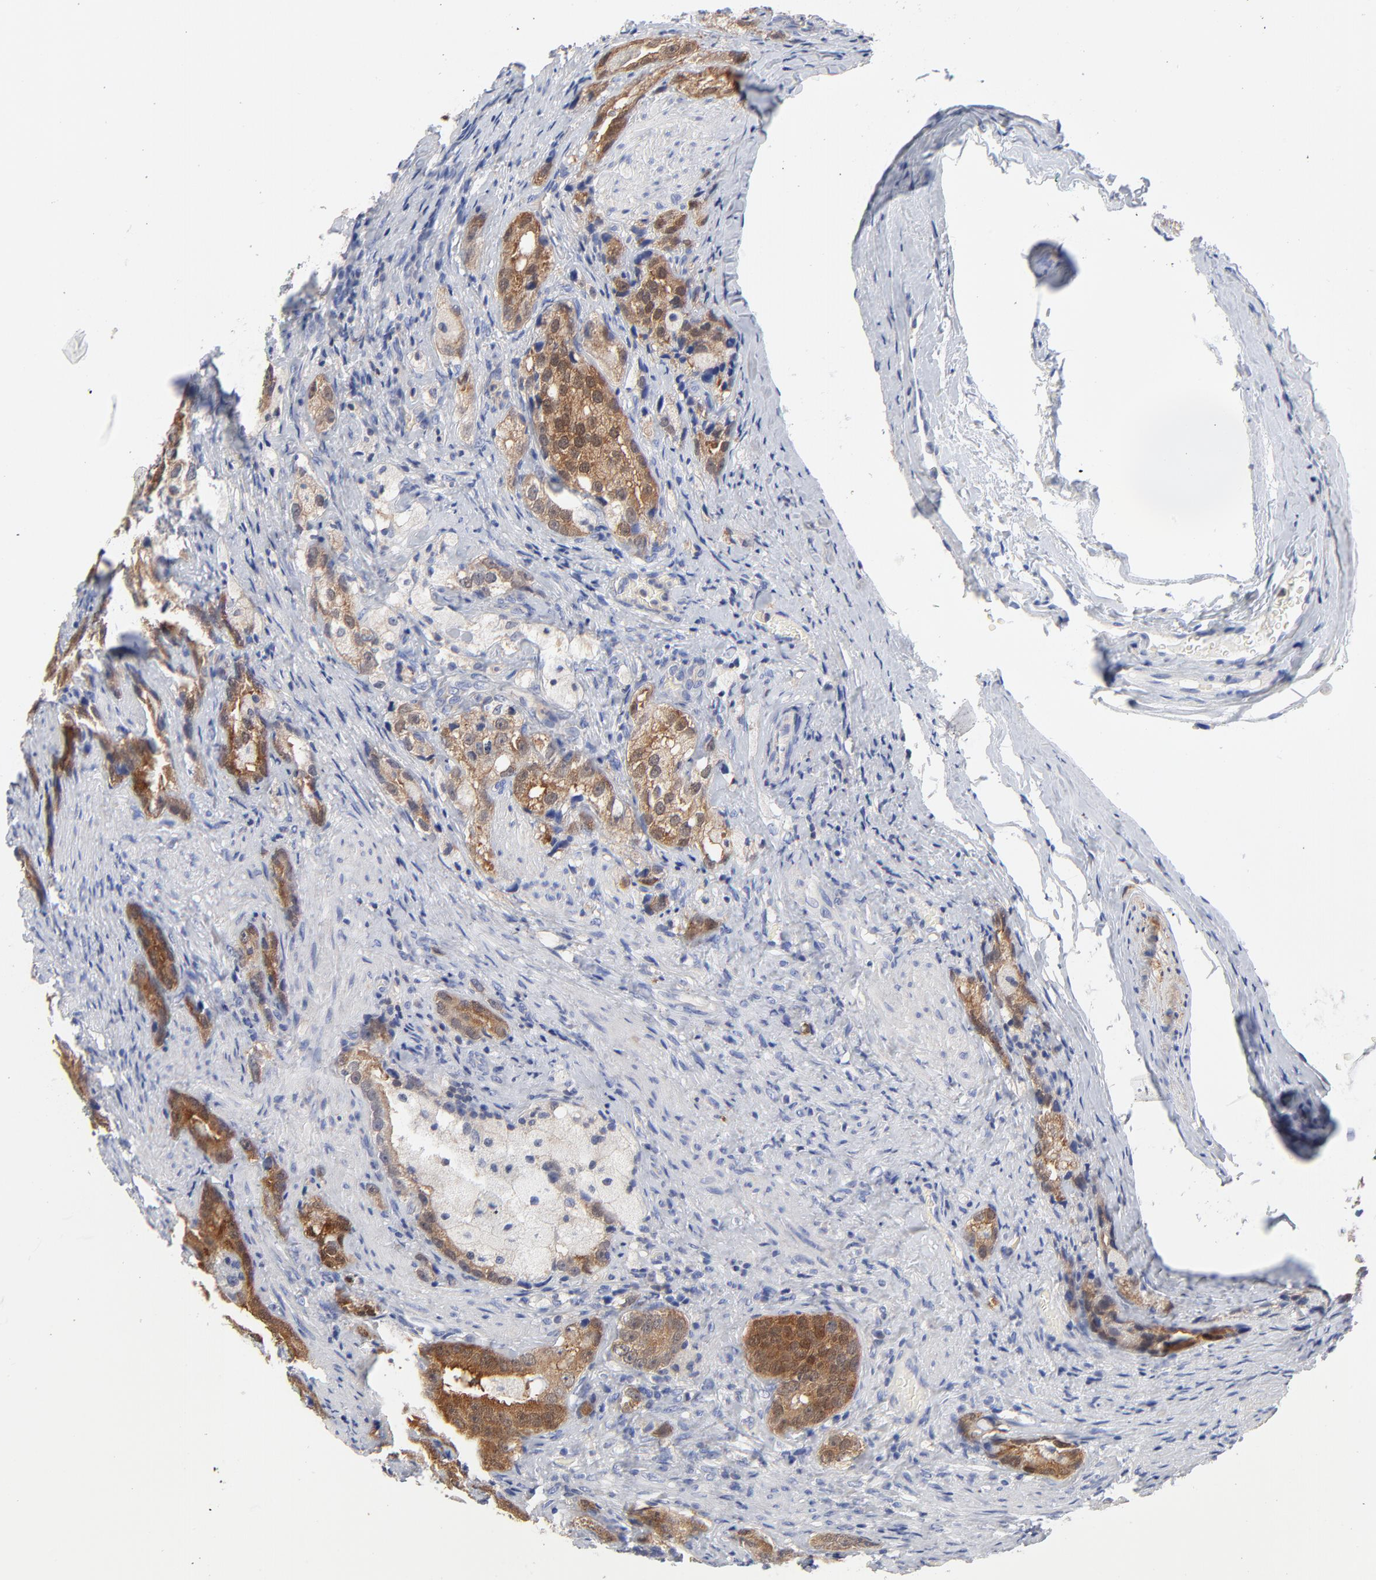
{"staining": {"intensity": "strong", "quantity": ">75%", "location": "cytoplasmic/membranous"}, "tissue": "prostate cancer", "cell_type": "Tumor cells", "image_type": "cancer", "snomed": [{"axis": "morphology", "description": "Adenocarcinoma, High grade"}, {"axis": "topography", "description": "Prostate"}], "caption": "Immunohistochemistry histopathology image of human prostate cancer stained for a protein (brown), which demonstrates high levels of strong cytoplasmic/membranous staining in approximately >75% of tumor cells.", "gene": "CAB39L", "patient": {"sex": "male", "age": 63}}